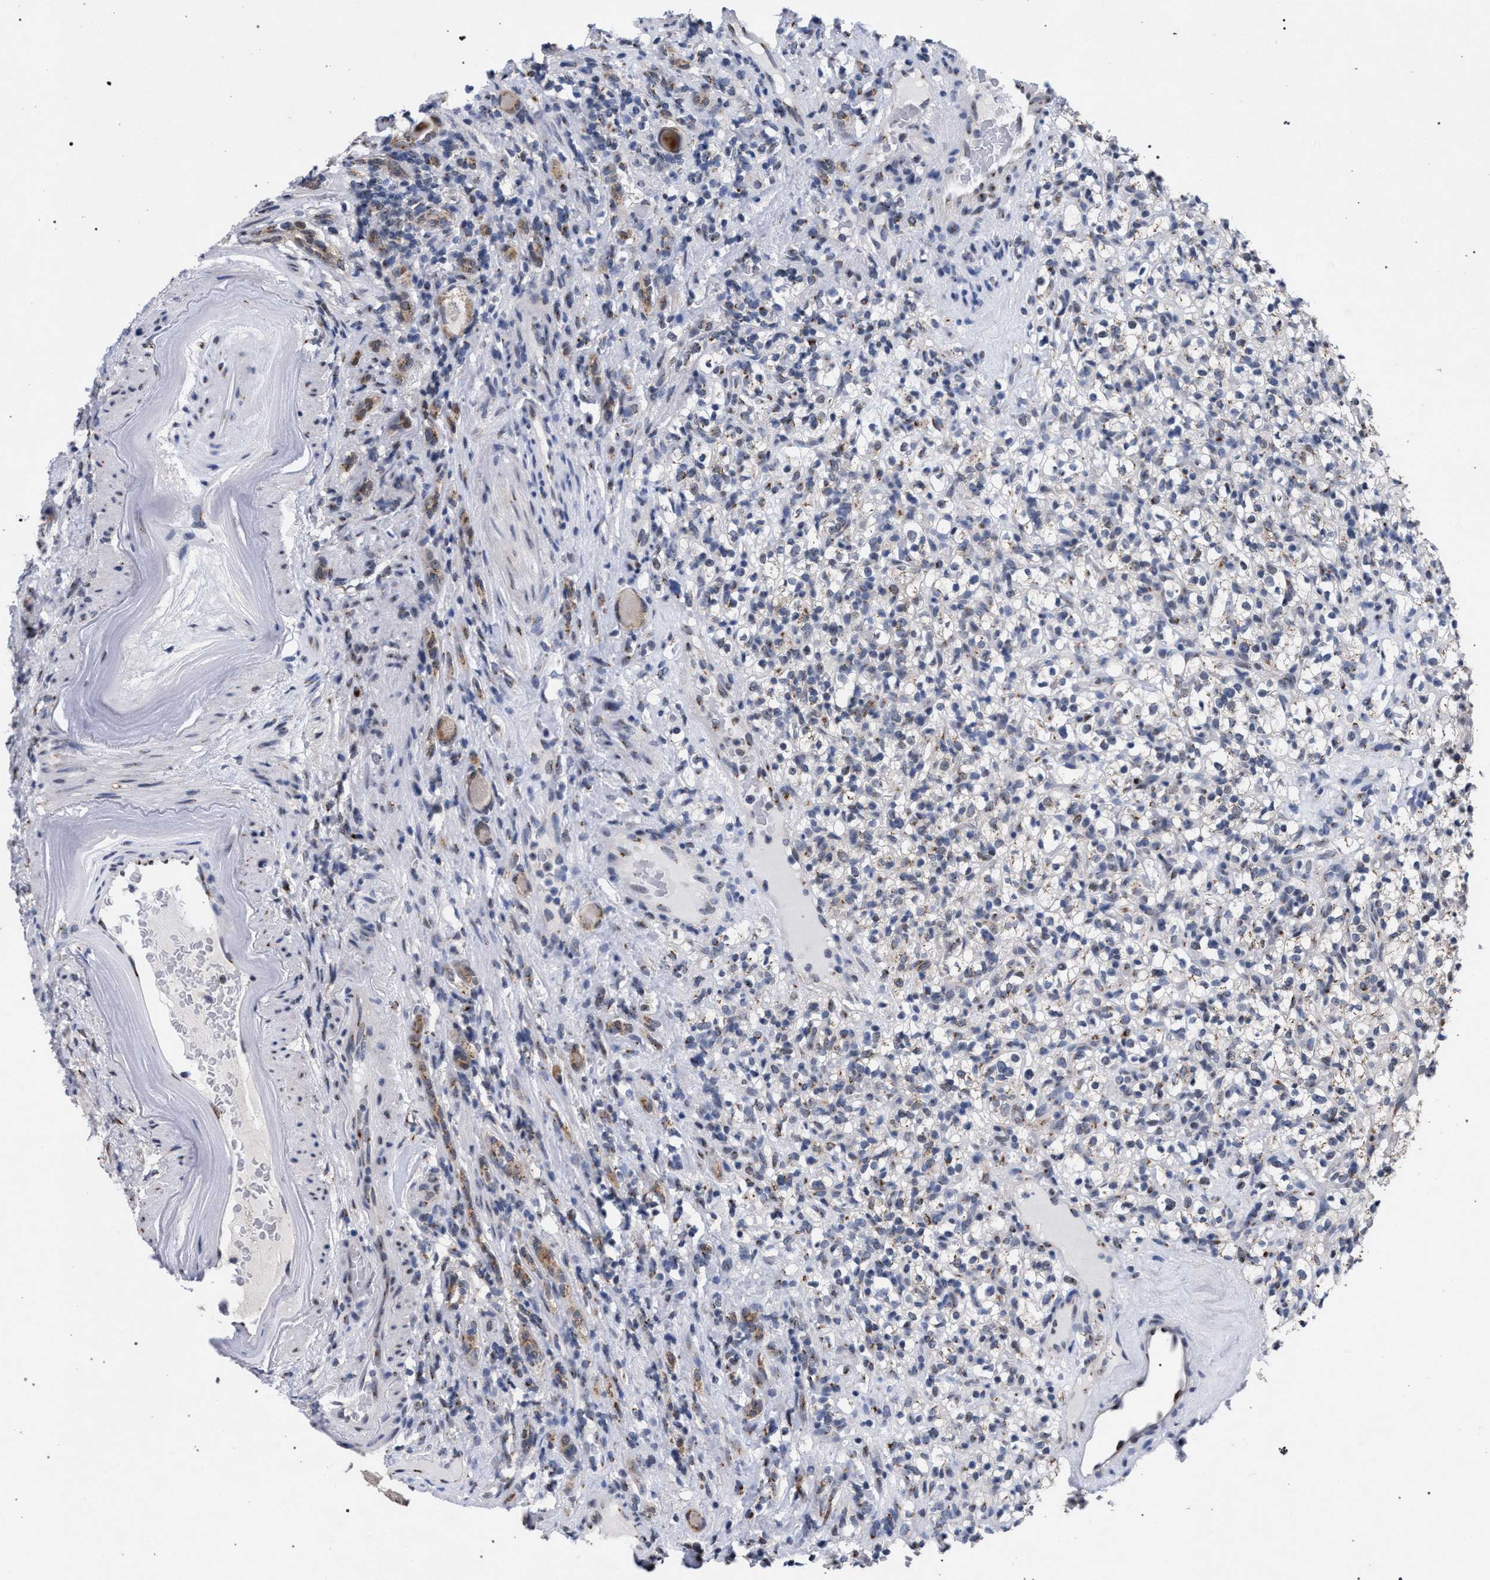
{"staining": {"intensity": "weak", "quantity": "<25%", "location": "cytoplasmic/membranous"}, "tissue": "renal cancer", "cell_type": "Tumor cells", "image_type": "cancer", "snomed": [{"axis": "morphology", "description": "Normal tissue, NOS"}, {"axis": "morphology", "description": "Adenocarcinoma, NOS"}, {"axis": "topography", "description": "Kidney"}], "caption": "Tumor cells are negative for brown protein staining in renal cancer (adenocarcinoma).", "gene": "GOLGA2", "patient": {"sex": "female", "age": 72}}